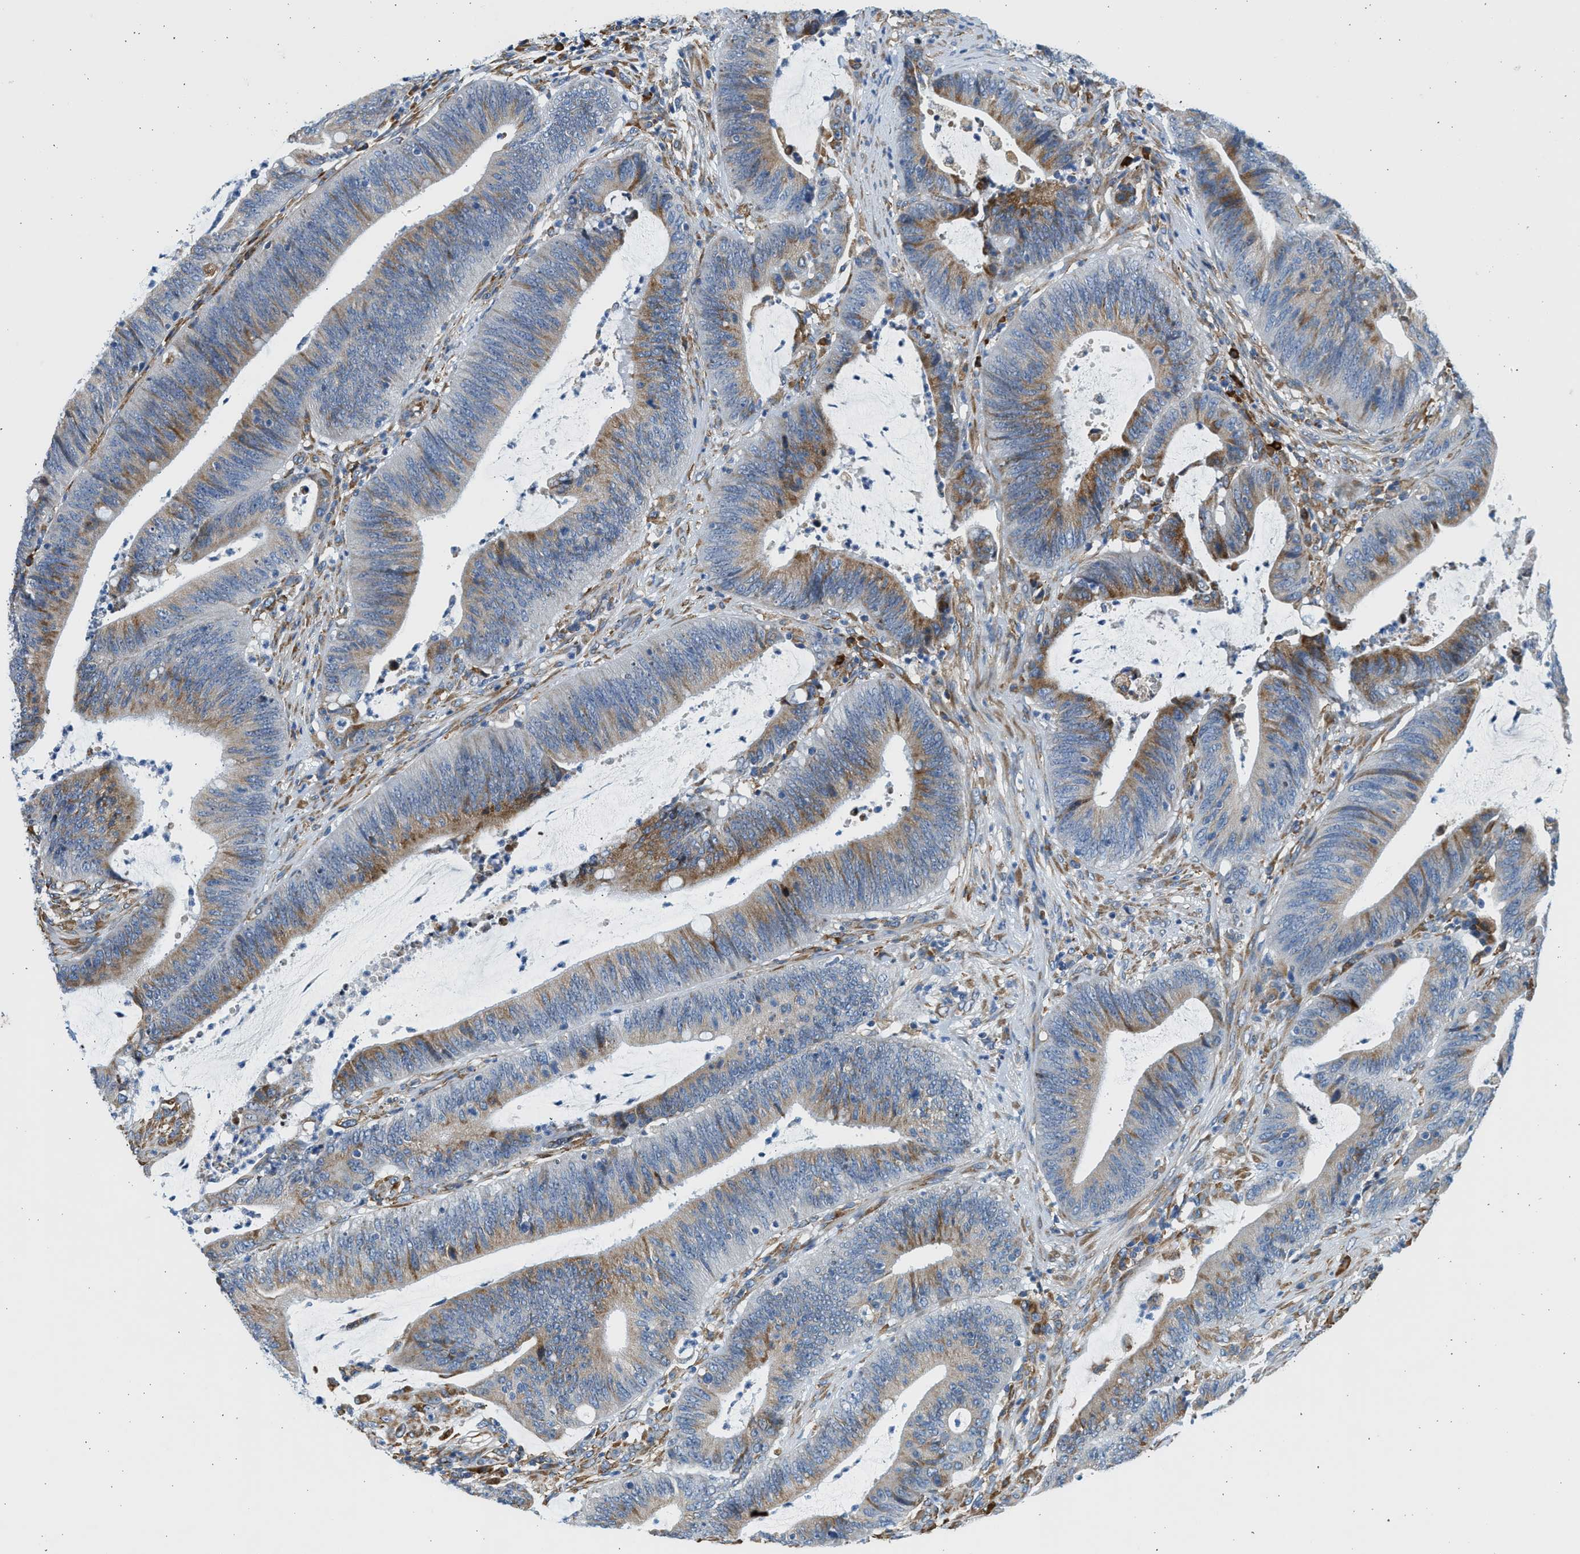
{"staining": {"intensity": "moderate", "quantity": "25%-75%", "location": "cytoplasmic/membranous"}, "tissue": "colorectal cancer", "cell_type": "Tumor cells", "image_type": "cancer", "snomed": [{"axis": "morphology", "description": "Normal tissue, NOS"}, {"axis": "morphology", "description": "Adenocarcinoma, NOS"}, {"axis": "topography", "description": "Rectum"}], "caption": "Colorectal cancer tissue reveals moderate cytoplasmic/membranous staining in about 25%-75% of tumor cells The staining is performed using DAB brown chromogen to label protein expression. The nuclei are counter-stained blue using hematoxylin.", "gene": "CNTN6", "patient": {"sex": "female", "age": 66}}